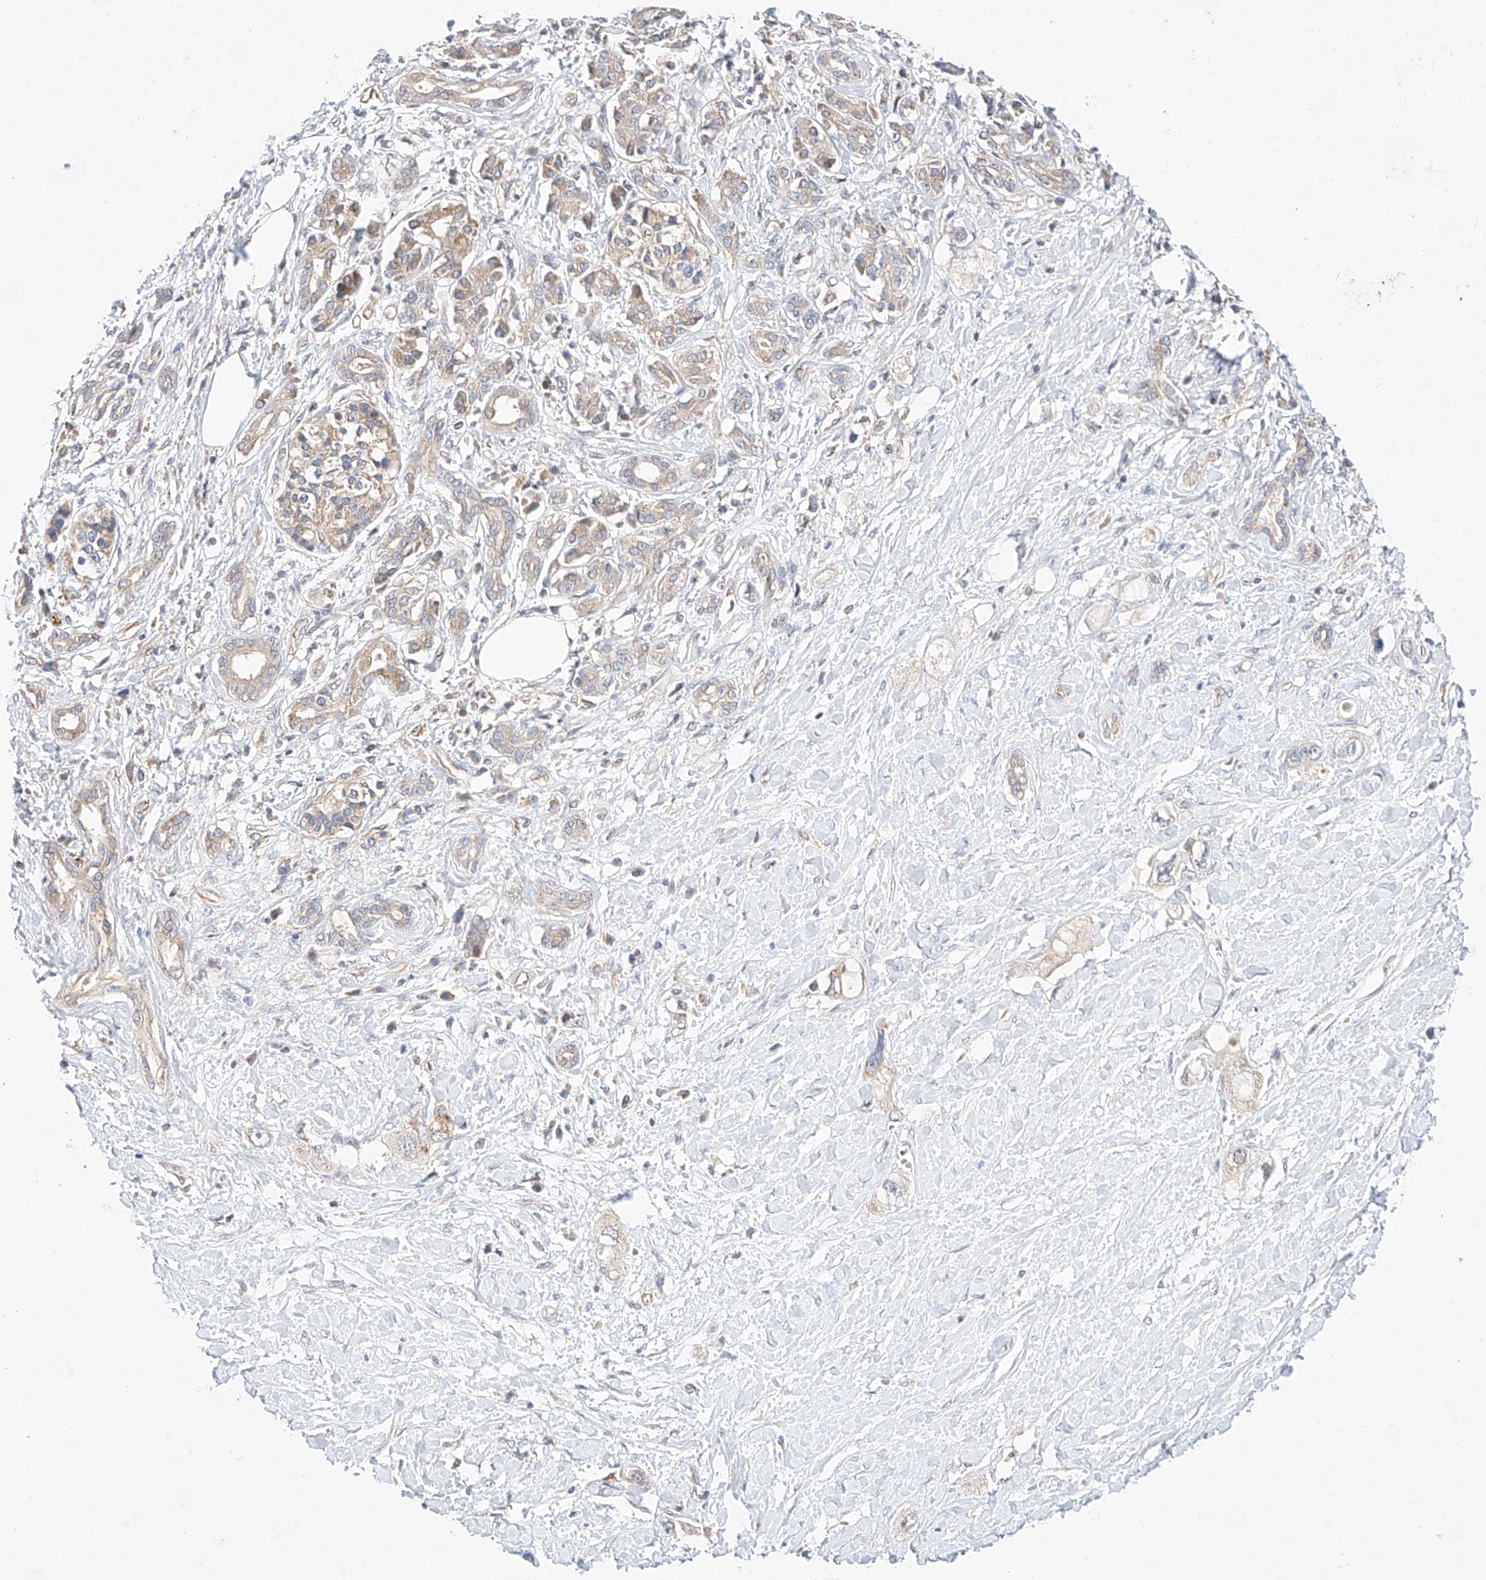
{"staining": {"intensity": "weak", "quantity": "25%-75%", "location": "cytoplasmic/membranous"}, "tissue": "pancreatic cancer", "cell_type": "Tumor cells", "image_type": "cancer", "snomed": [{"axis": "morphology", "description": "Adenocarcinoma, NOS"}, {"axis": "topography", "description": "Pancreas"}], "caption": "Protein staining shows weak cytoplasmic/membranous positivity in about 25%-75% of tumor cells in adenocarcinoma (pancreatic).", "gene": "NR1D1", "patient": {"sex": "female", "age": 56}}